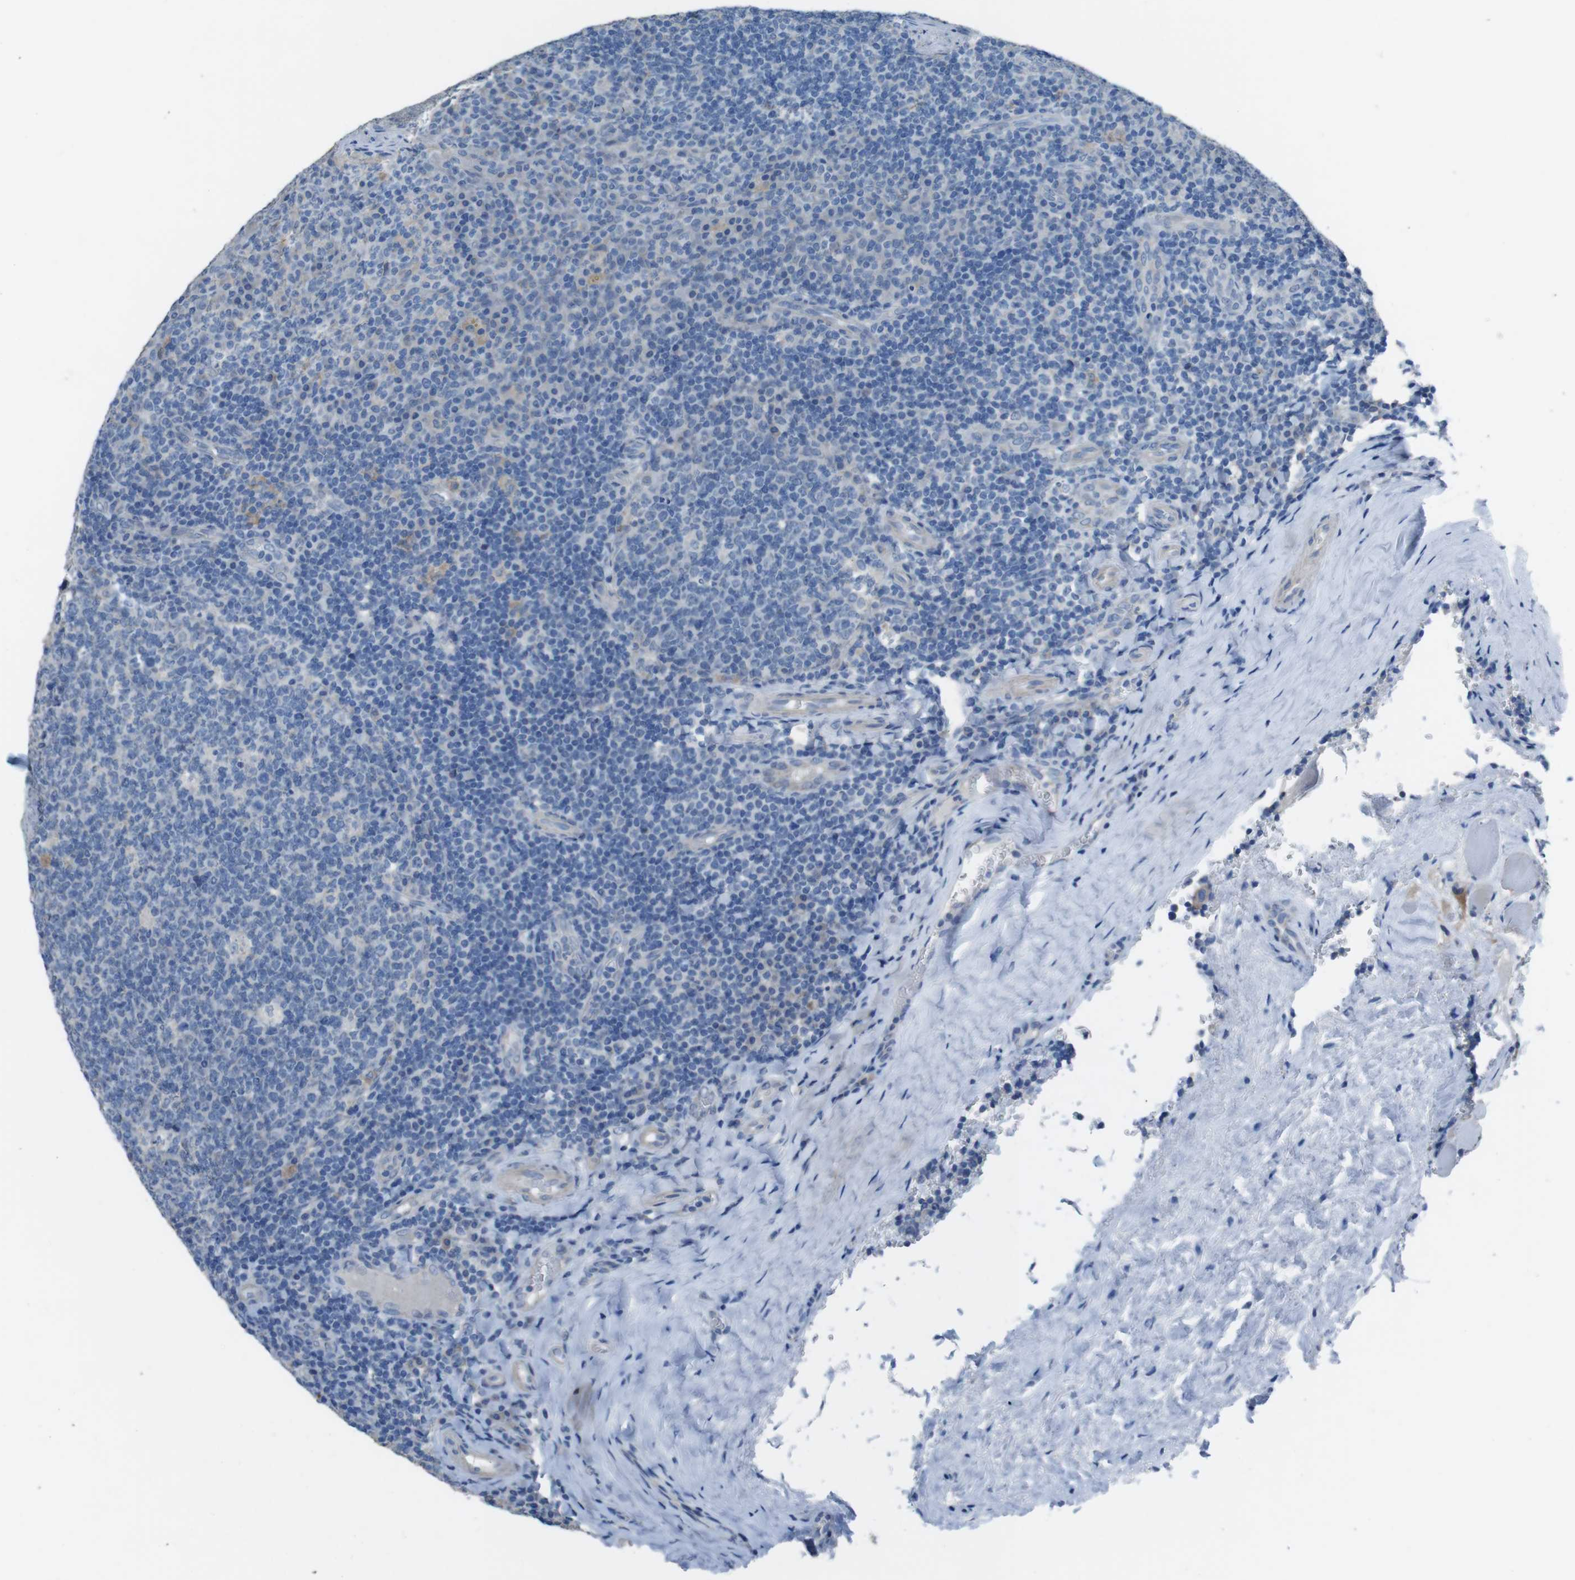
{"staining": {"intensity": "negative", "quantity": "none", "location": "none"}, "tissue": "tonsil", "cell_type": "Germinal center cells", "image_type": "normal", "snomed": [{"axis": "morphology", "description": "Normal tissue, NOS"}, {"axis": "topography", "description": "Tonsil"}], "caption": "Germinal center cells show no significant protein positivity in normal tonsil. (IHC, brightfield microscopy, high magnification).", "gene": "CYP2C19", "patient": {"sex": "male", "age": 17}}